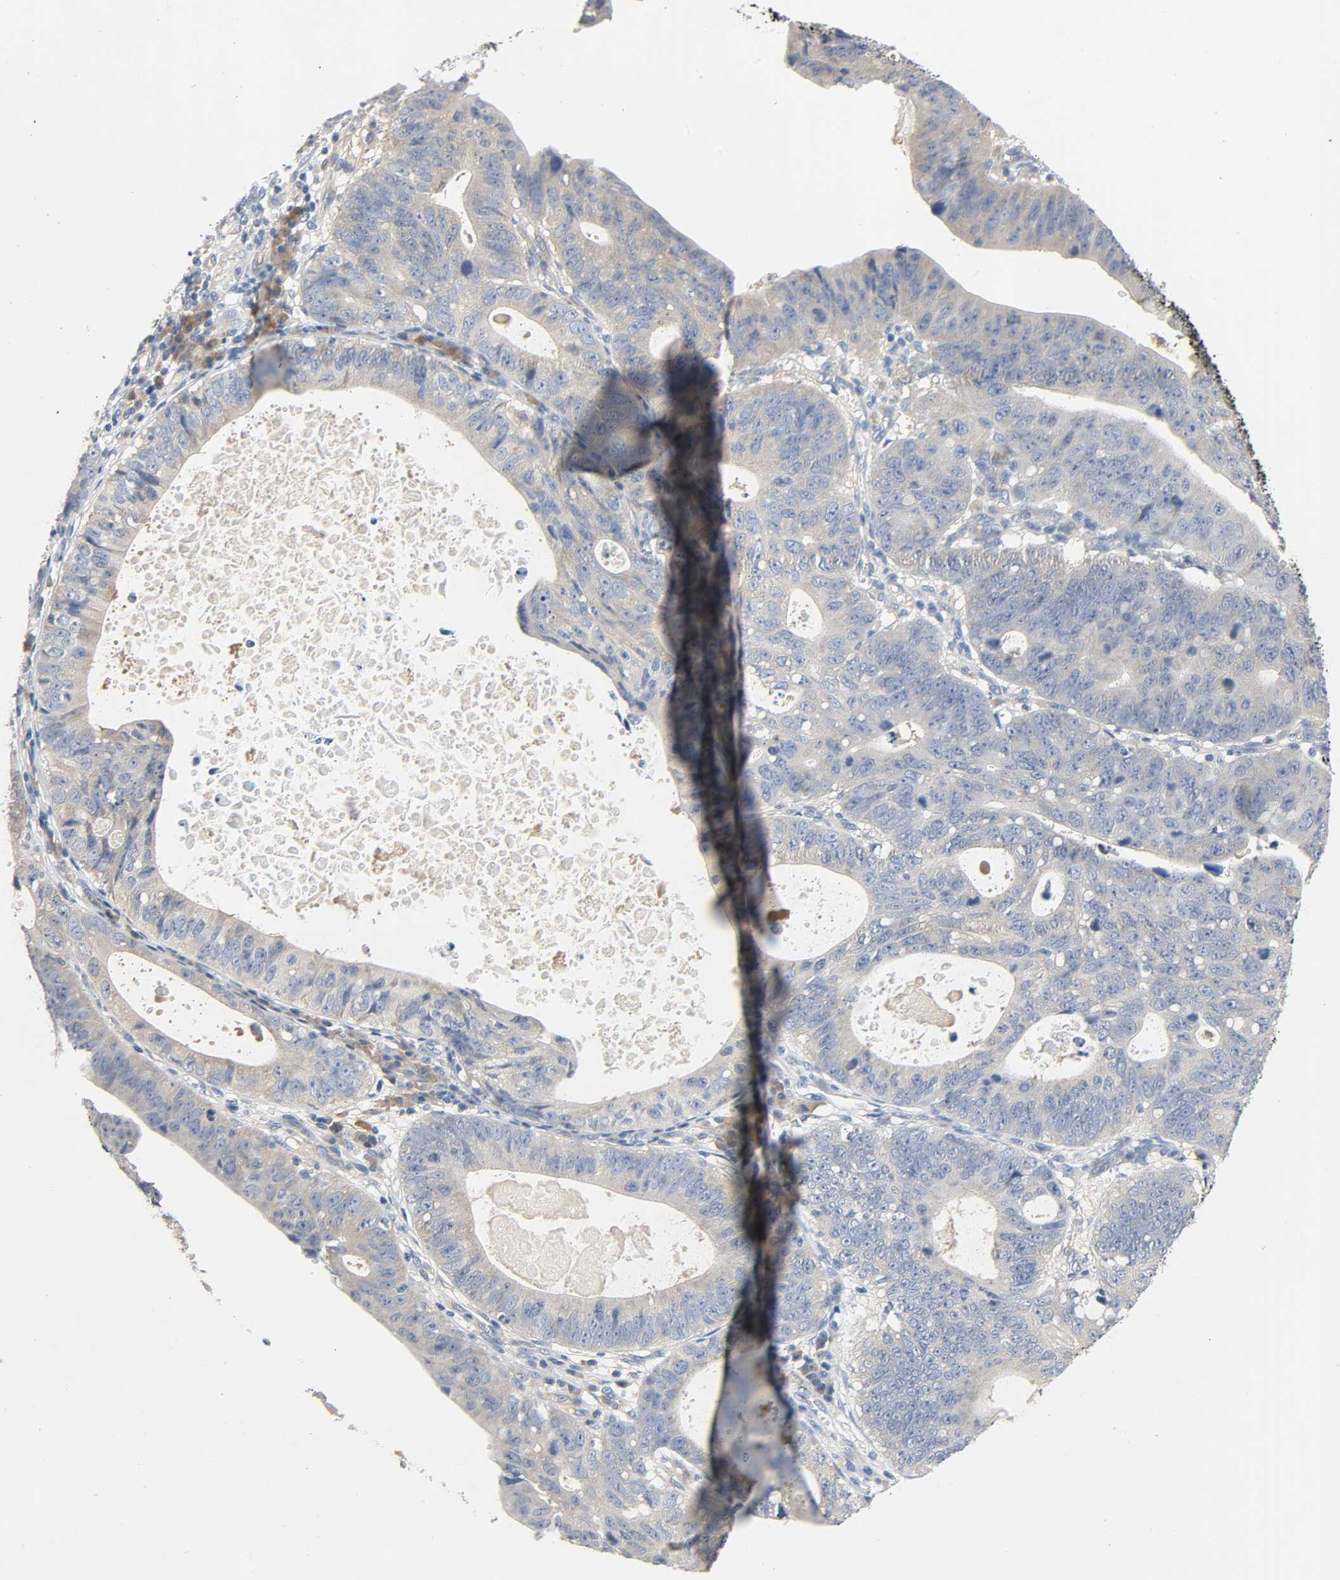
{"staining": {"intensity": "weak", "quantity": "25%-75%", "location": "cytoplasmic/membranous"}, "tissue": "stomach cancer", "cell_type": "Tumor cells", "image_type": "cancer", "snomed": [{"axis": "morphology", "description": "Adenocarcinoma, NOS"}, {"axis": "topography", "description": "Stomach"}], "caption": "High-magnification brightfield microscopy of stomach cancer (adenocarcinoma) stained with DAB (brown) and counterstained with hematoxylin (blue). tumor cells exhibit weak cytoplasmic/membranous staining is present in about25%-75% of cells.", "gene": "ARPC1A", "patient": {"sex": "male", "age": 59}}